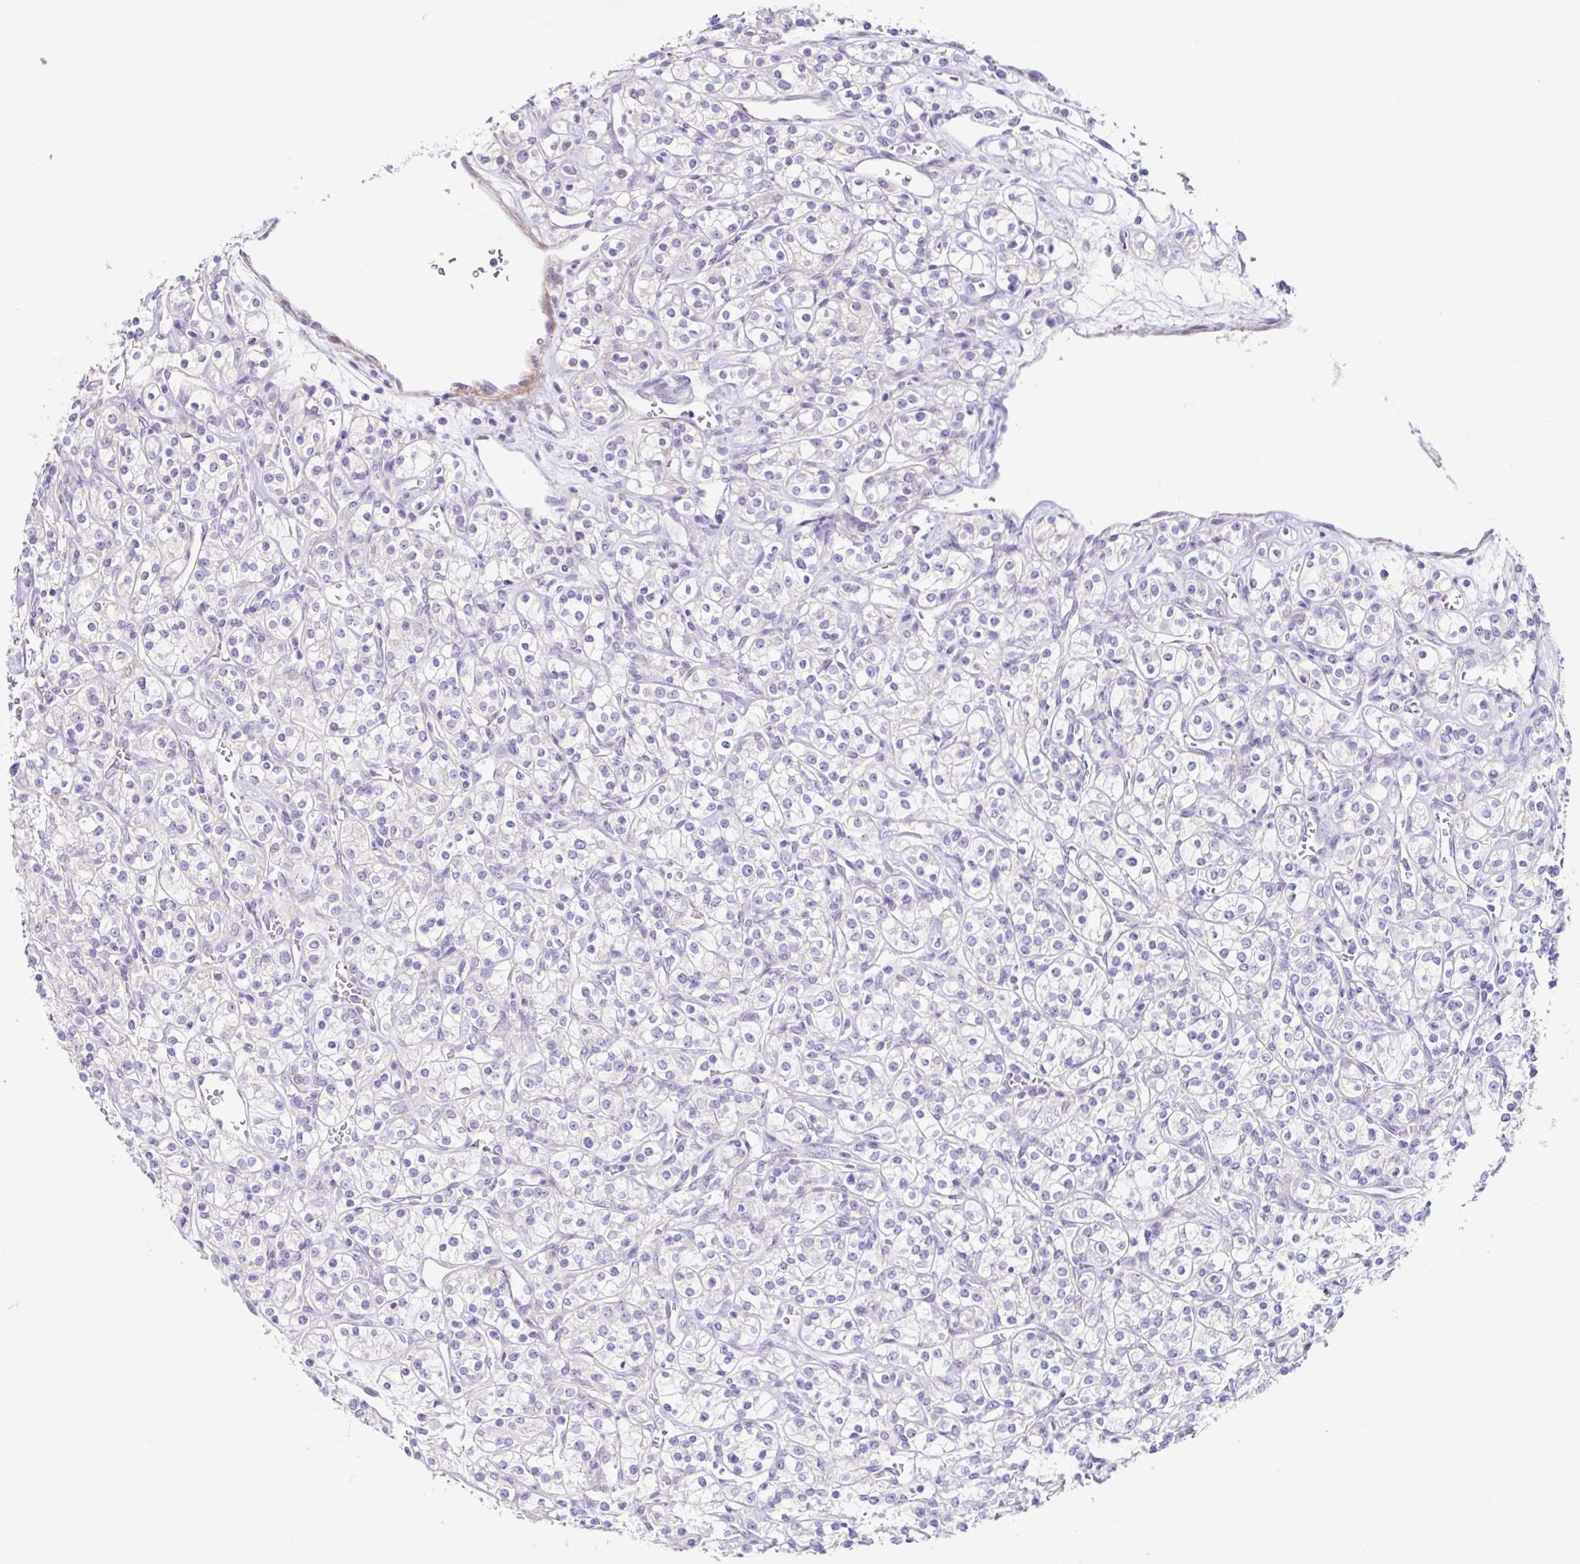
{"staining": {"intensity": "negative", "quantity": "none", "location": "none"}, "tissue": "renal cancer", "cell_type": "Tumor cells", "image_type": "cancer", "snomed": [{"axis": "morphology", "description": "Adenocarcinoma, NOS"}, {"axis": "topography", "description": "Kidney"}], "caption": "The photomicrograph demonstrates no staining of tumor cells in renal cancer (adenocarcinoma).", "gene": "DCAF17", "patient": {"sex": "male", "age": 77}}